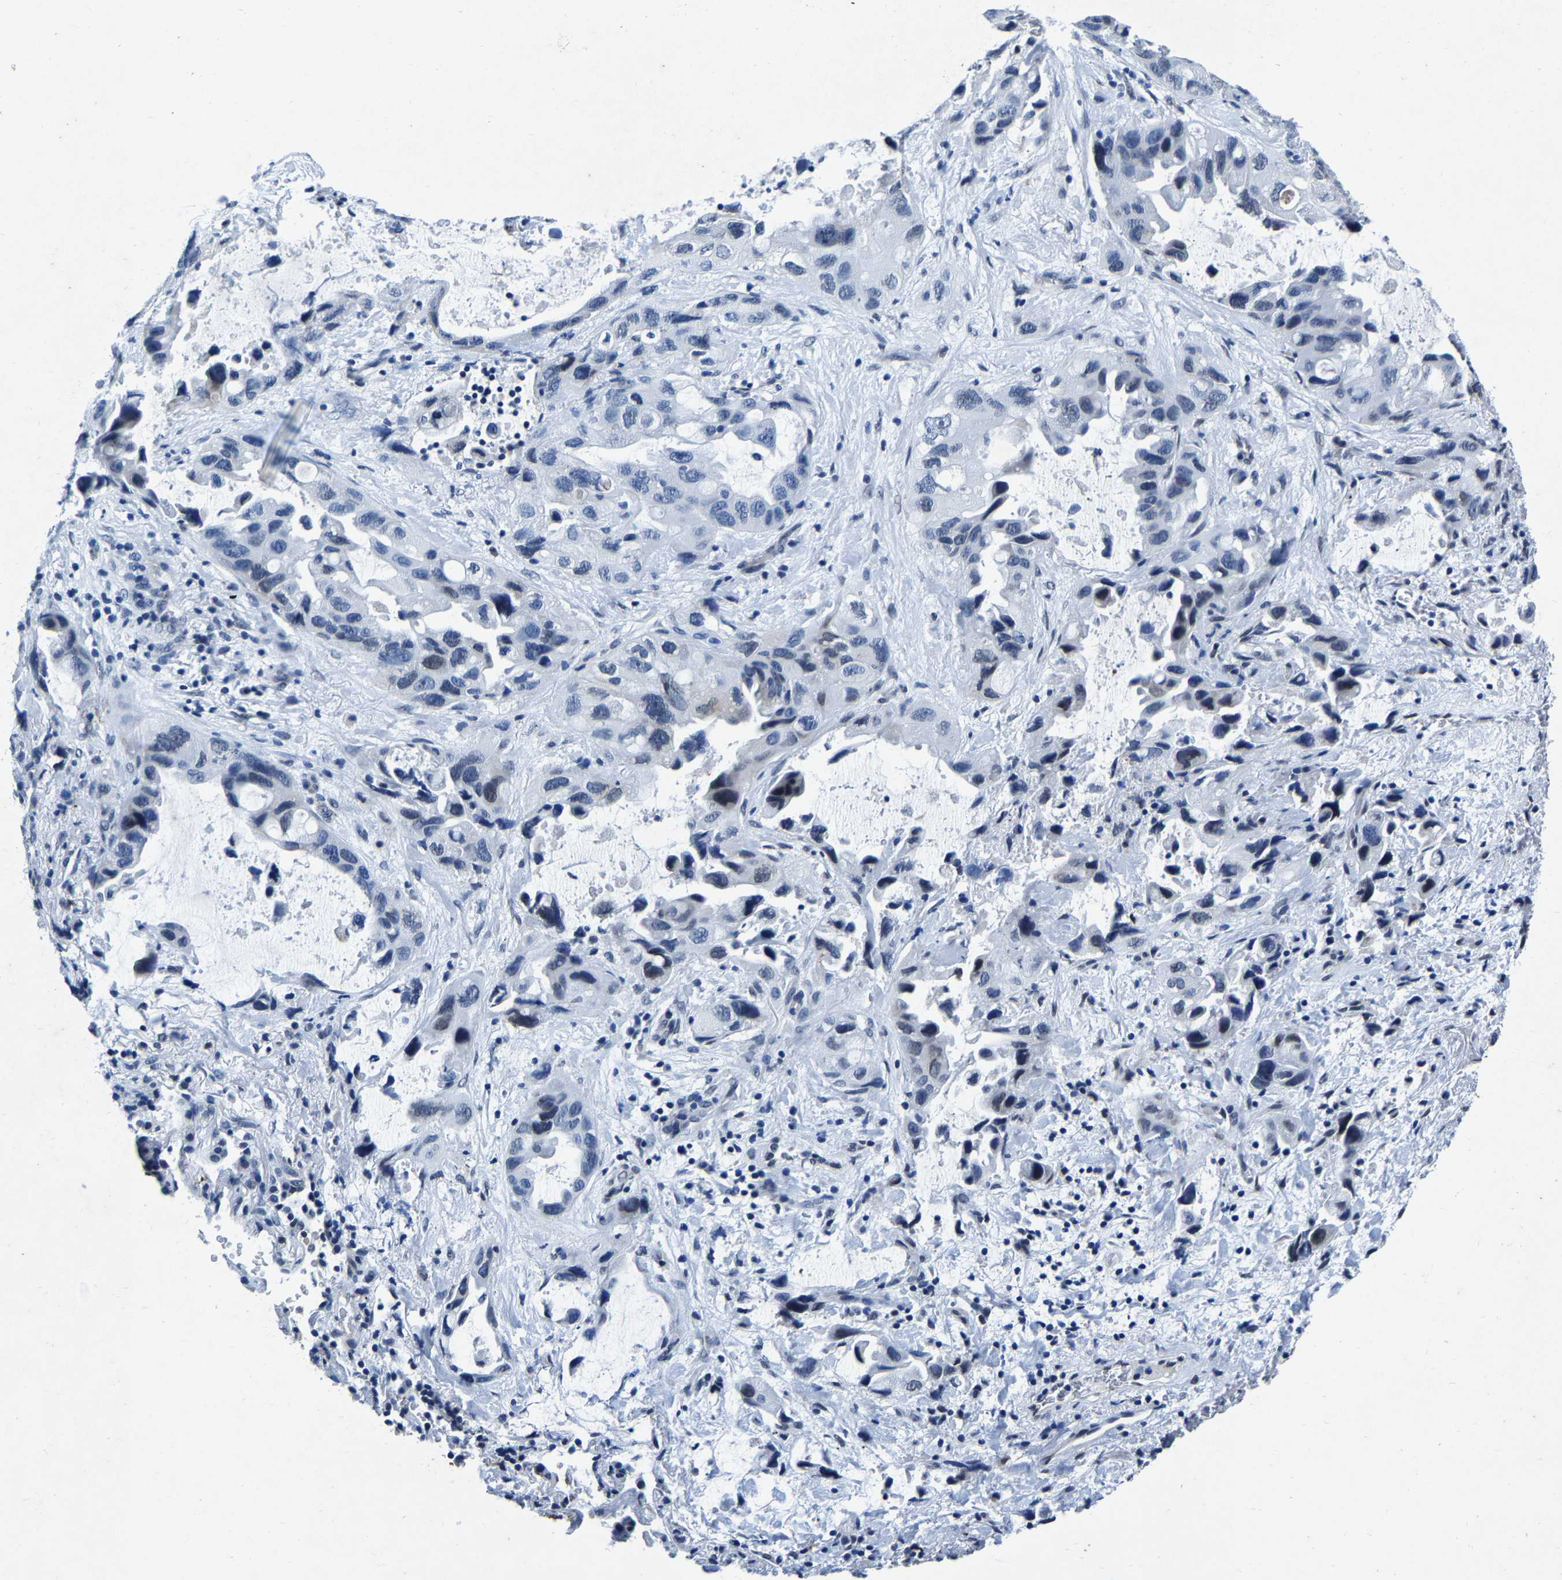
{"staining": {"intensity": "negative", "quantity": "none", "location": "none"}, "tissue": "lung cancer", "cell_type": "Tumor cells", "image_type": "cancer", "snomed": [{"axis": "morphology", "description": "Squamous cell carcinoma, NOS"}, {"axis": "topography", "description": "Lung"}], "caption": "The photomicrograph demonstrates no significant staining in tumor cells of lung squamous cell carcinoma. Nuclei are stained in blue.", "gene": "UBN2", "patient": {"sex": "female", "age": 73}}